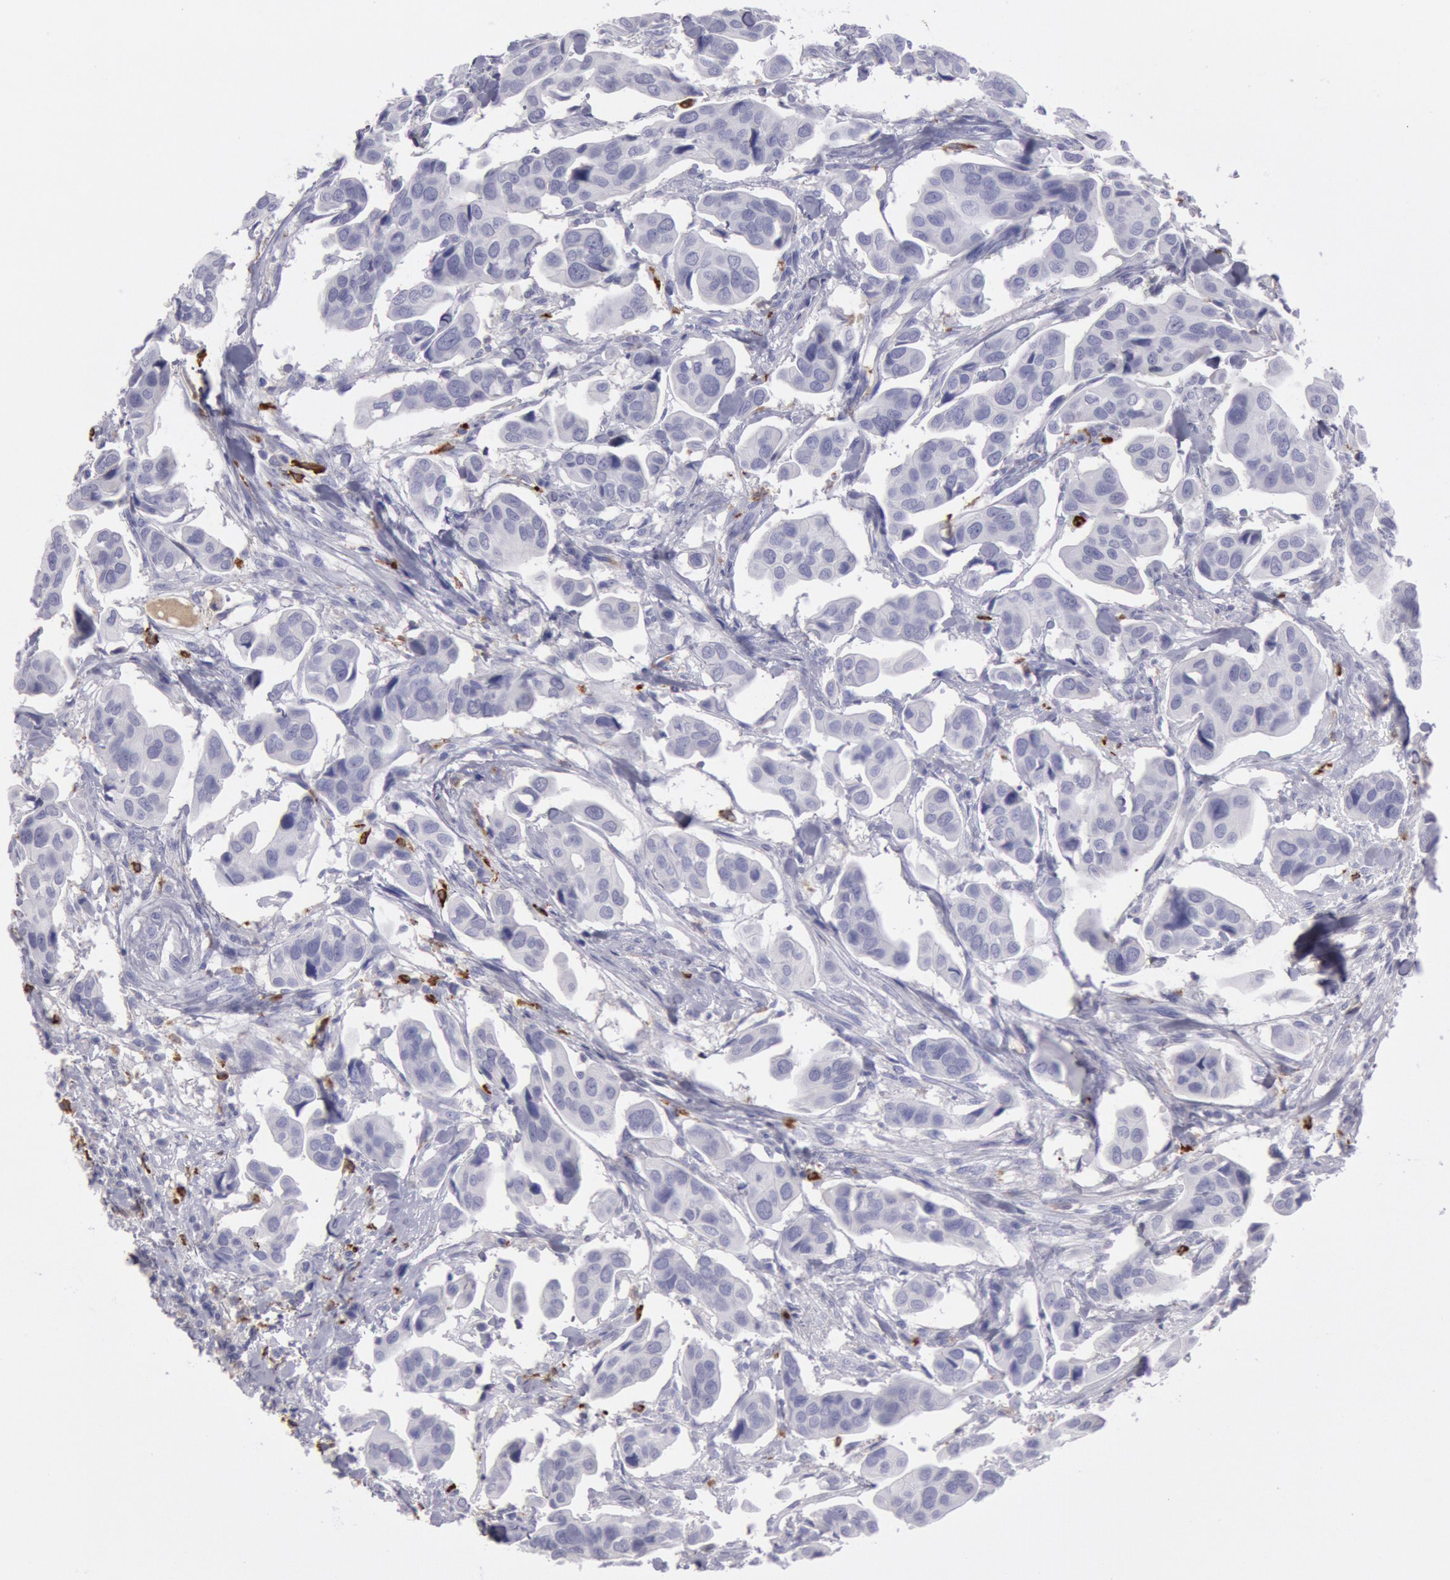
{"staining": {"intensity": "negative", "quantity": "none", "location": "none"}, "tissue": "urothelial cancer", "cell_type": "Tumor cells", "image_type": "cancer", "snomed": [{"axis": "morphology", "description": "Adenocarcinoma, NOS"}, {"axis": "topography", "description": "Urinary bladder"}], "caption": "Protein analysis of adenocarcinoma displays no significant staining in tumor cells.", "gene": "FCN1", "patient": {"sex": "male", "age": 61}}